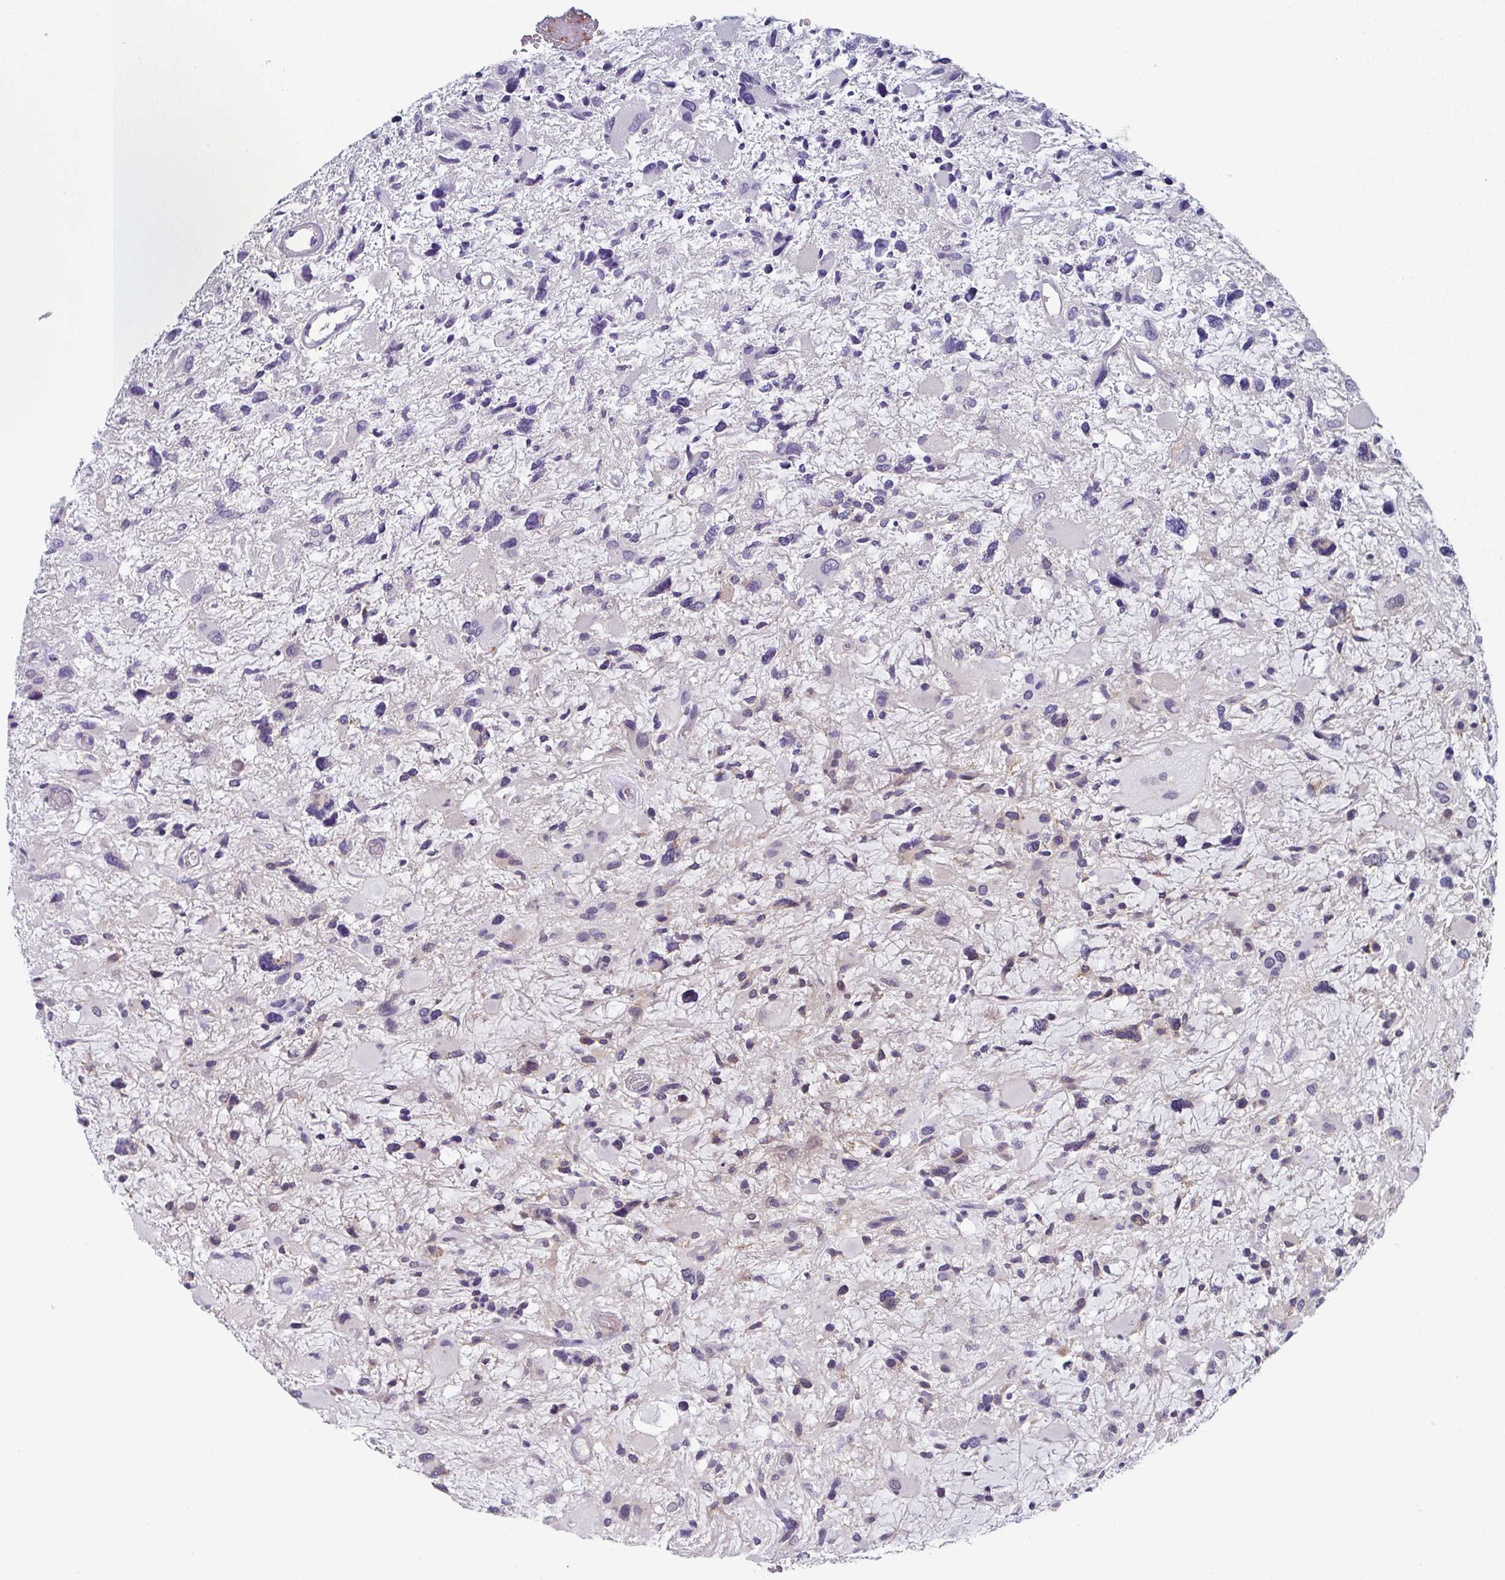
{"staining": {"intensity": "moderate", "quantity": "<25%", "location": "cytoplasmic/membranous"}, "tissue": "glioma", "cell_type": "Tumor cells", "image_type": "cancer", "snomed": [{"axis": "morphology", "description": "Glioma, malignant, High grade"}, {"axis": "topography", "description": "Brain"}], "caption": "This micrograph reveals glioma stained with IHC to label a protein in brown. The cytoplasmic/membranous of tumor cells show moderate positivity for the protein. Nuclei are counter-stained blue.", "gene": "DCAF12L2", "patient": {"sex": "female", "age": 11}}